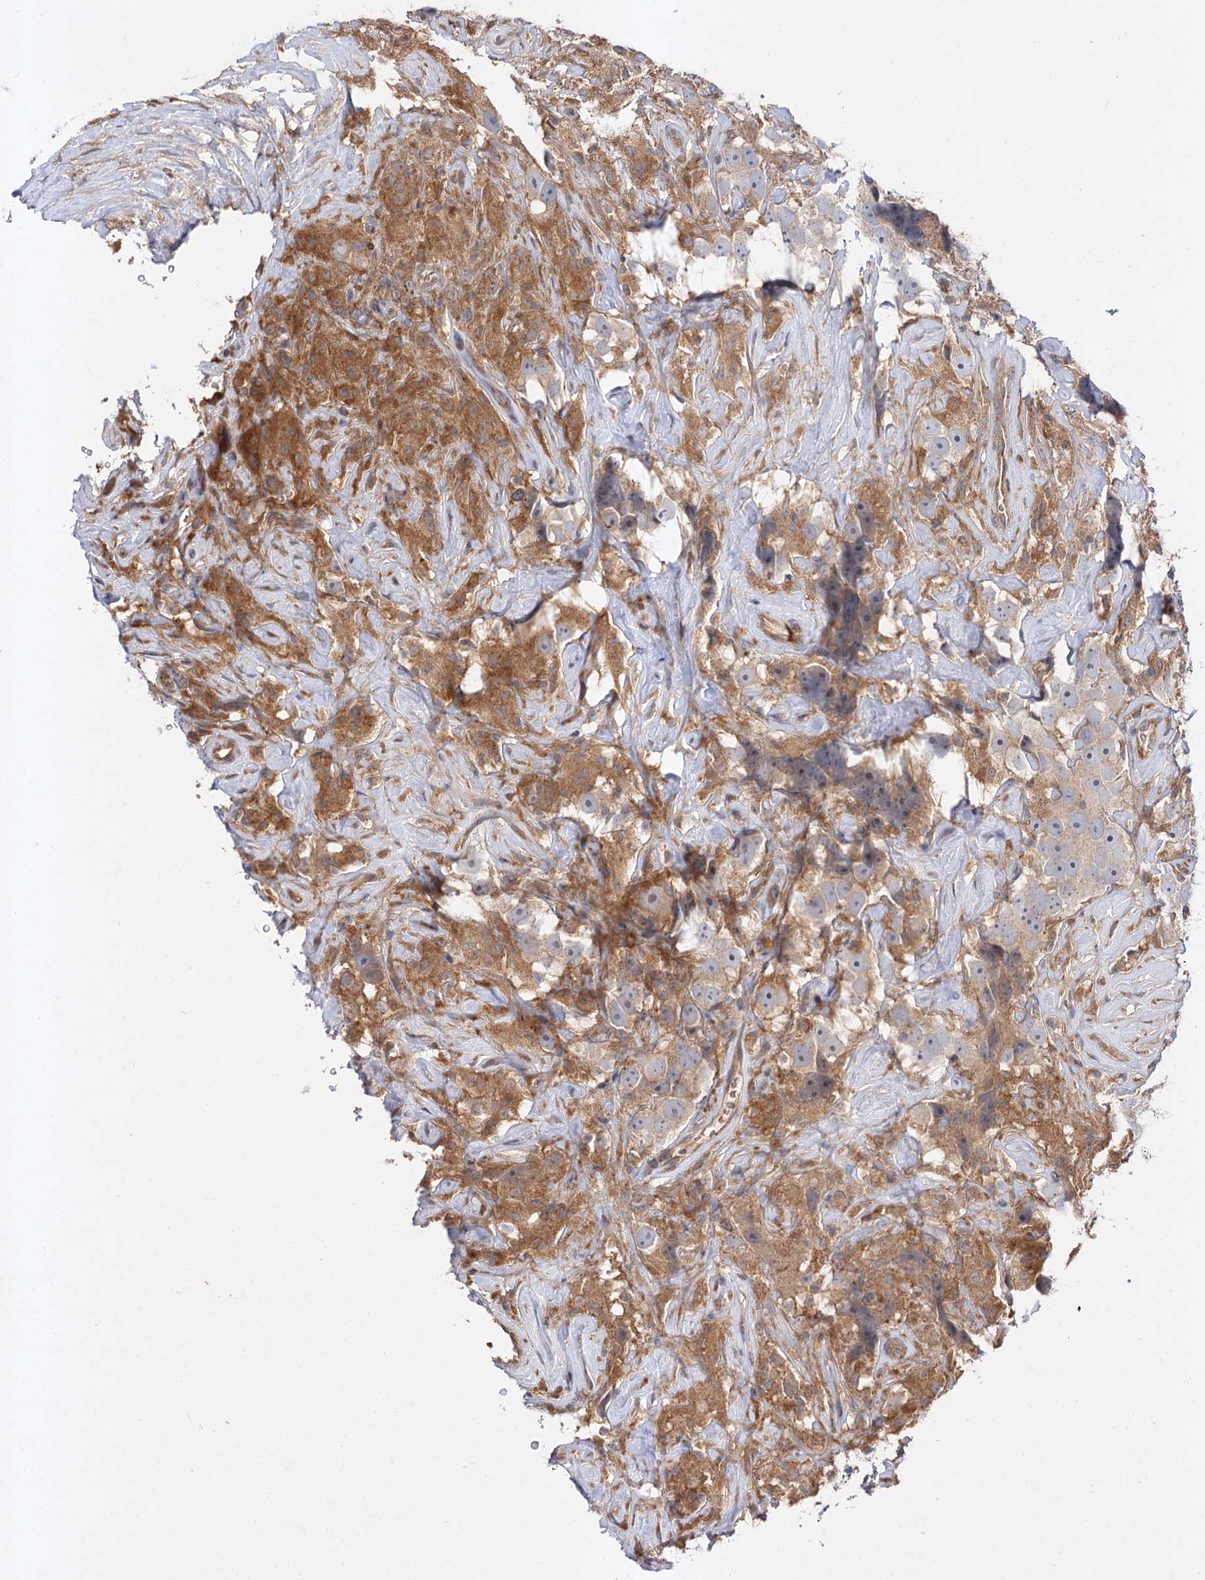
{"staining": {"intensity": "weak", "quantity": "<25%", "location": "cytoplasmic/membranous"}, "tissue": "testis cancer", "cell_type": "Tumor cells", "image_type": "cancer", "snomed": [{"axis": "morphology", "description": "Seminoma, NOS"}, {"axis": "topography", "description": "Testis"}], "caption": "Immunohistochemistry (IHC) micrograph of neoplastic tissue: human testis cancer stained with DAB shows no significant protein staining in tumor cells.", "gene": "PATL1", "patient": {"sex": "male", "age": 49}}